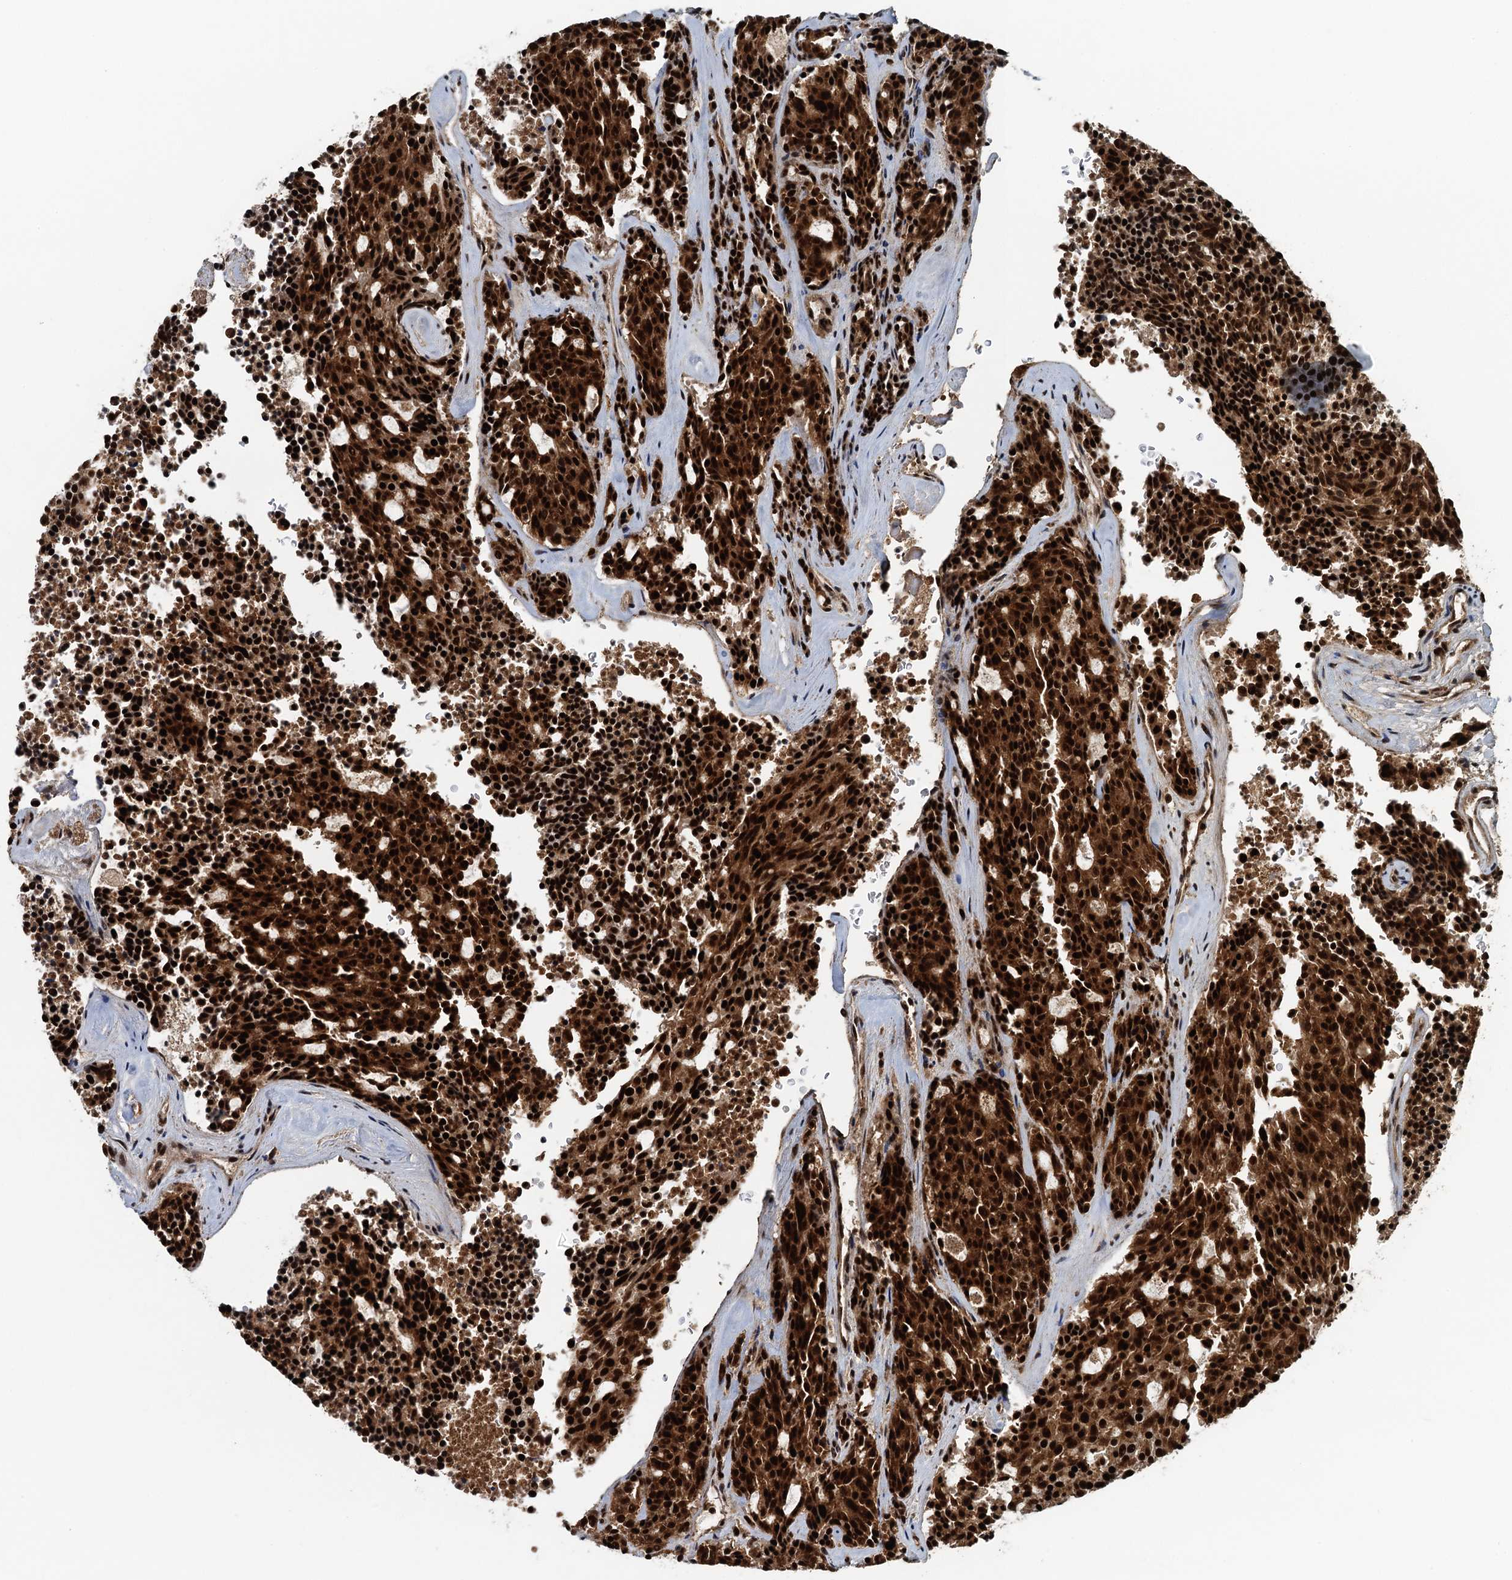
{"staining": {"intensity": "strong", "quantity": ">75%", "location": "nuclear"}, "tissue": "carcinoid", "cell_type": "Tumor cells", "image_type": "cancer", "snomed": [{"axis": "morphology", "description": "Carcinoid, malignant, NOS"}, {"axis": "topography", "description": "Pancreas"}], "caption": "Malignant carcinoid stained with DAB (3,3'-diaminobenzidine) immunohistochemistry (IHC) reveals high levels of strong nuclear positivity in about >75% of tumor cells.", "gene": "ZC3H18", "patient": {"sex": "female", "age": 54}}